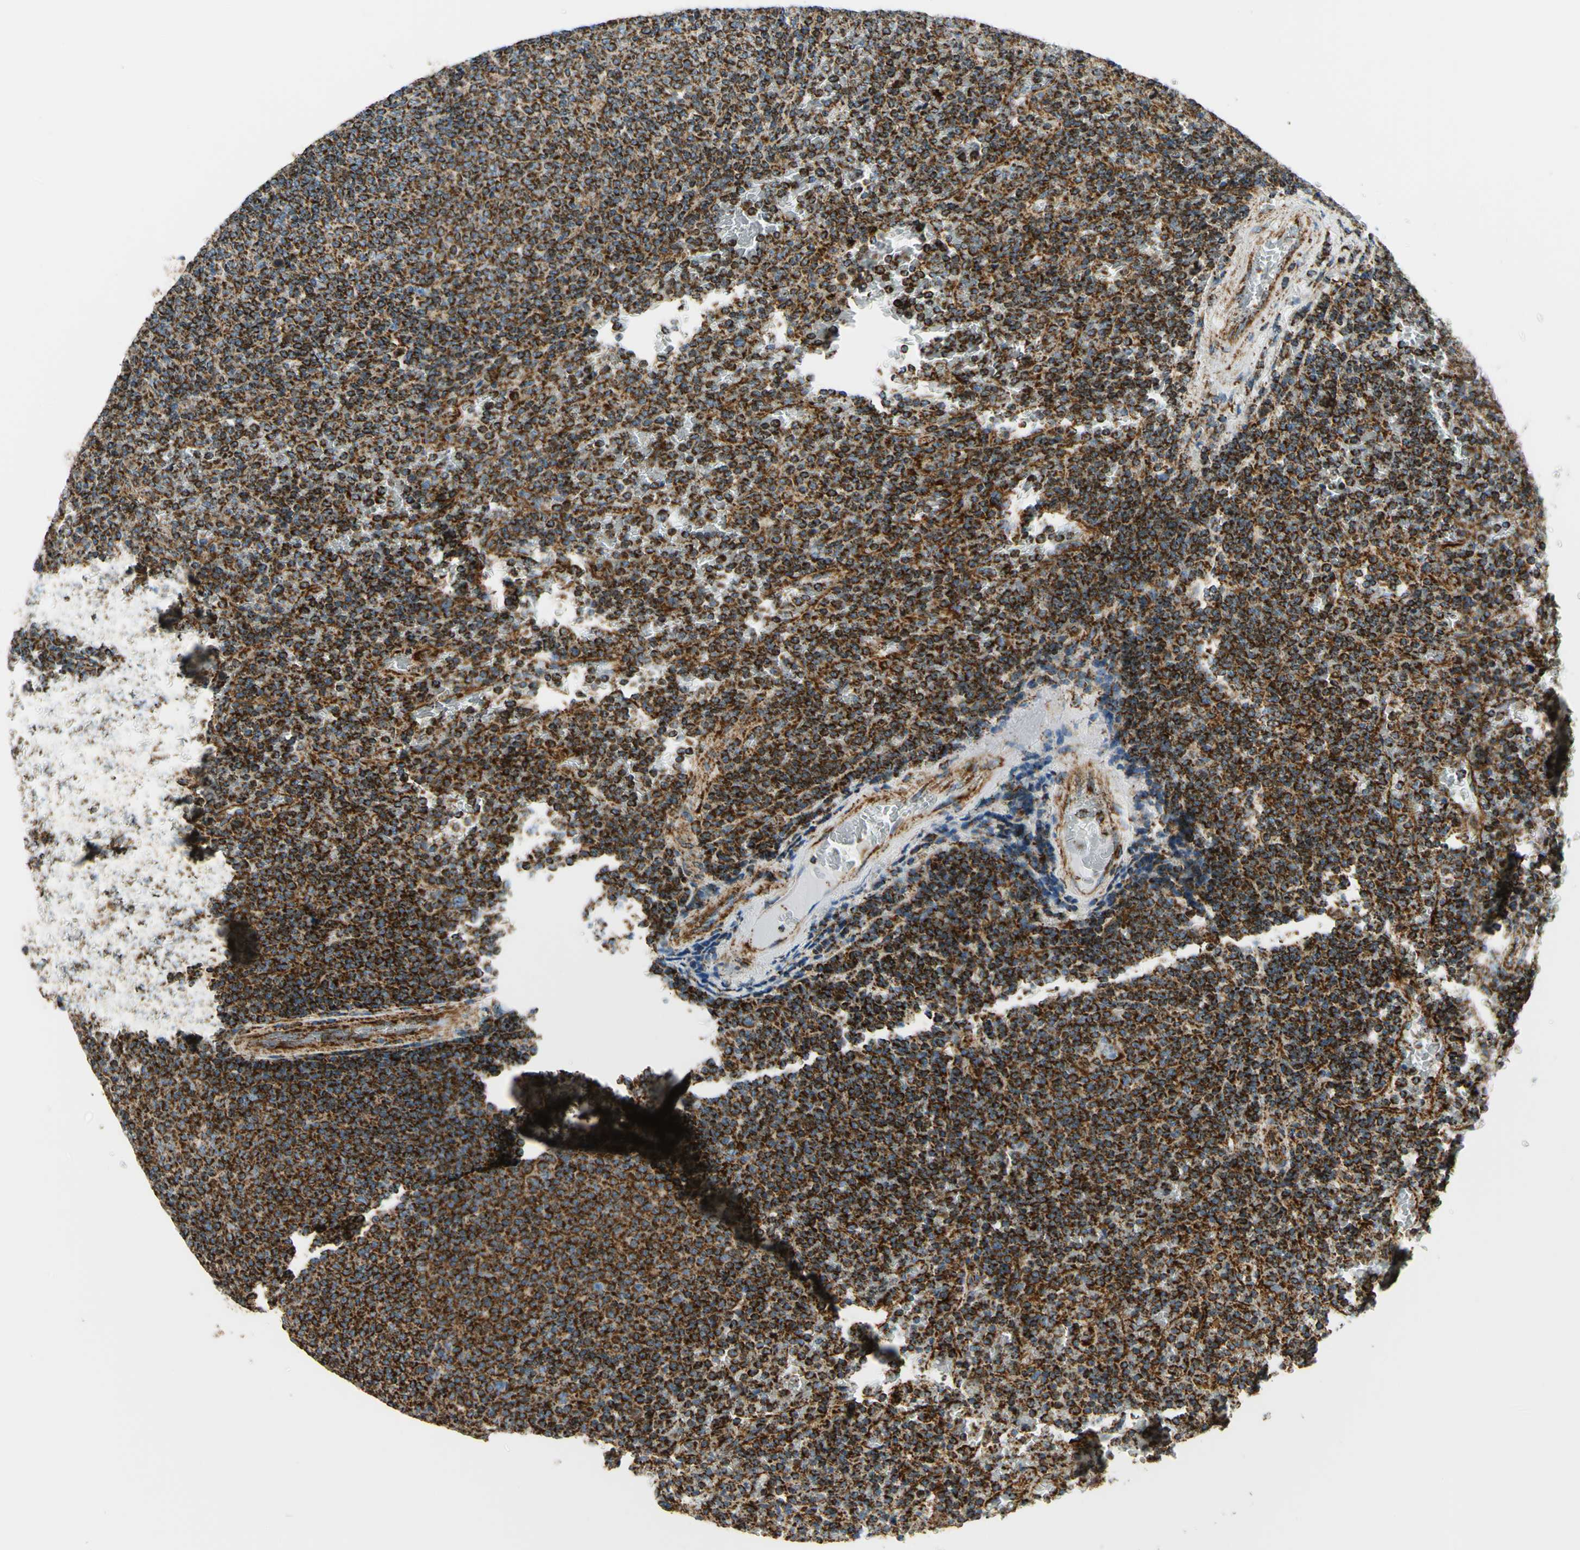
{"staining": {"intensity": "strong", "quantity": ">75%", "location": "cytoplasmic/membranous"}, "tissue": "lymphoma", "cell_type": "Tumor cells", "image_type": "cancer", "snomed": [{"axis": "morphology", "description": "Malignant lymphoma, non-Hodgkin's type, Low grade"}, {"axis": "topography", "description": "Spleen"}], "caption": "This is an image of immunohistochemistry staining of lymphoma, which shows strong positivity in the cytoplasmic/membranous of tumor cells.", "gene": "MAVS", "patient": {"sex": "female", "age": 77}}